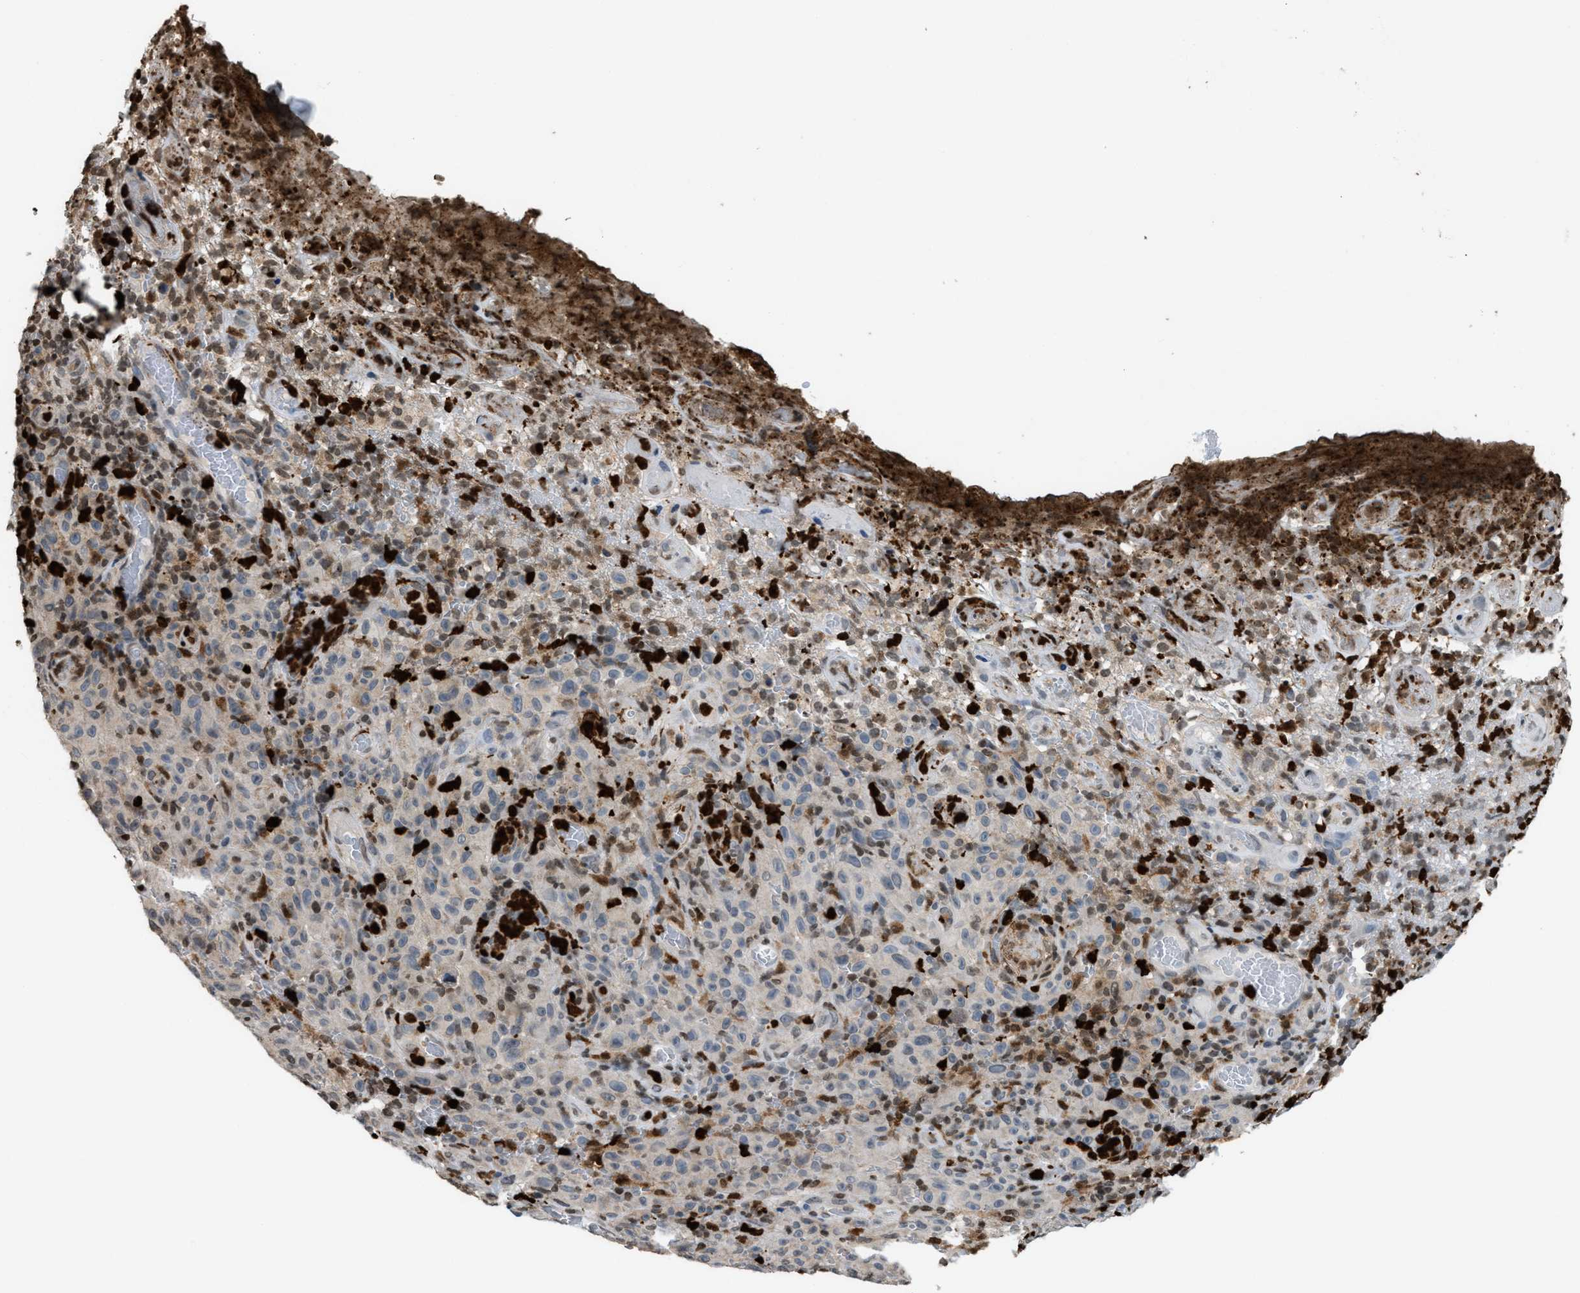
{"staining": {"intensity": "weak", "quantity": "<25%", "location": "cytoplasmic/membranous"}, "tissue": "melanoma", "cell_type": "Tumor cells", "image_type": "cancer", "snomed": [{"axis": "morphology", "description": "Malignant melanoma, NOS"}, {"axis": "topography", "description": "Skin"}], "caption": "The photomicrograph demonstrates no staining of tumor cells in malignant melanoma.", "gene": "PRUNE2", "patient": {"sex": "female", "age": 82}}